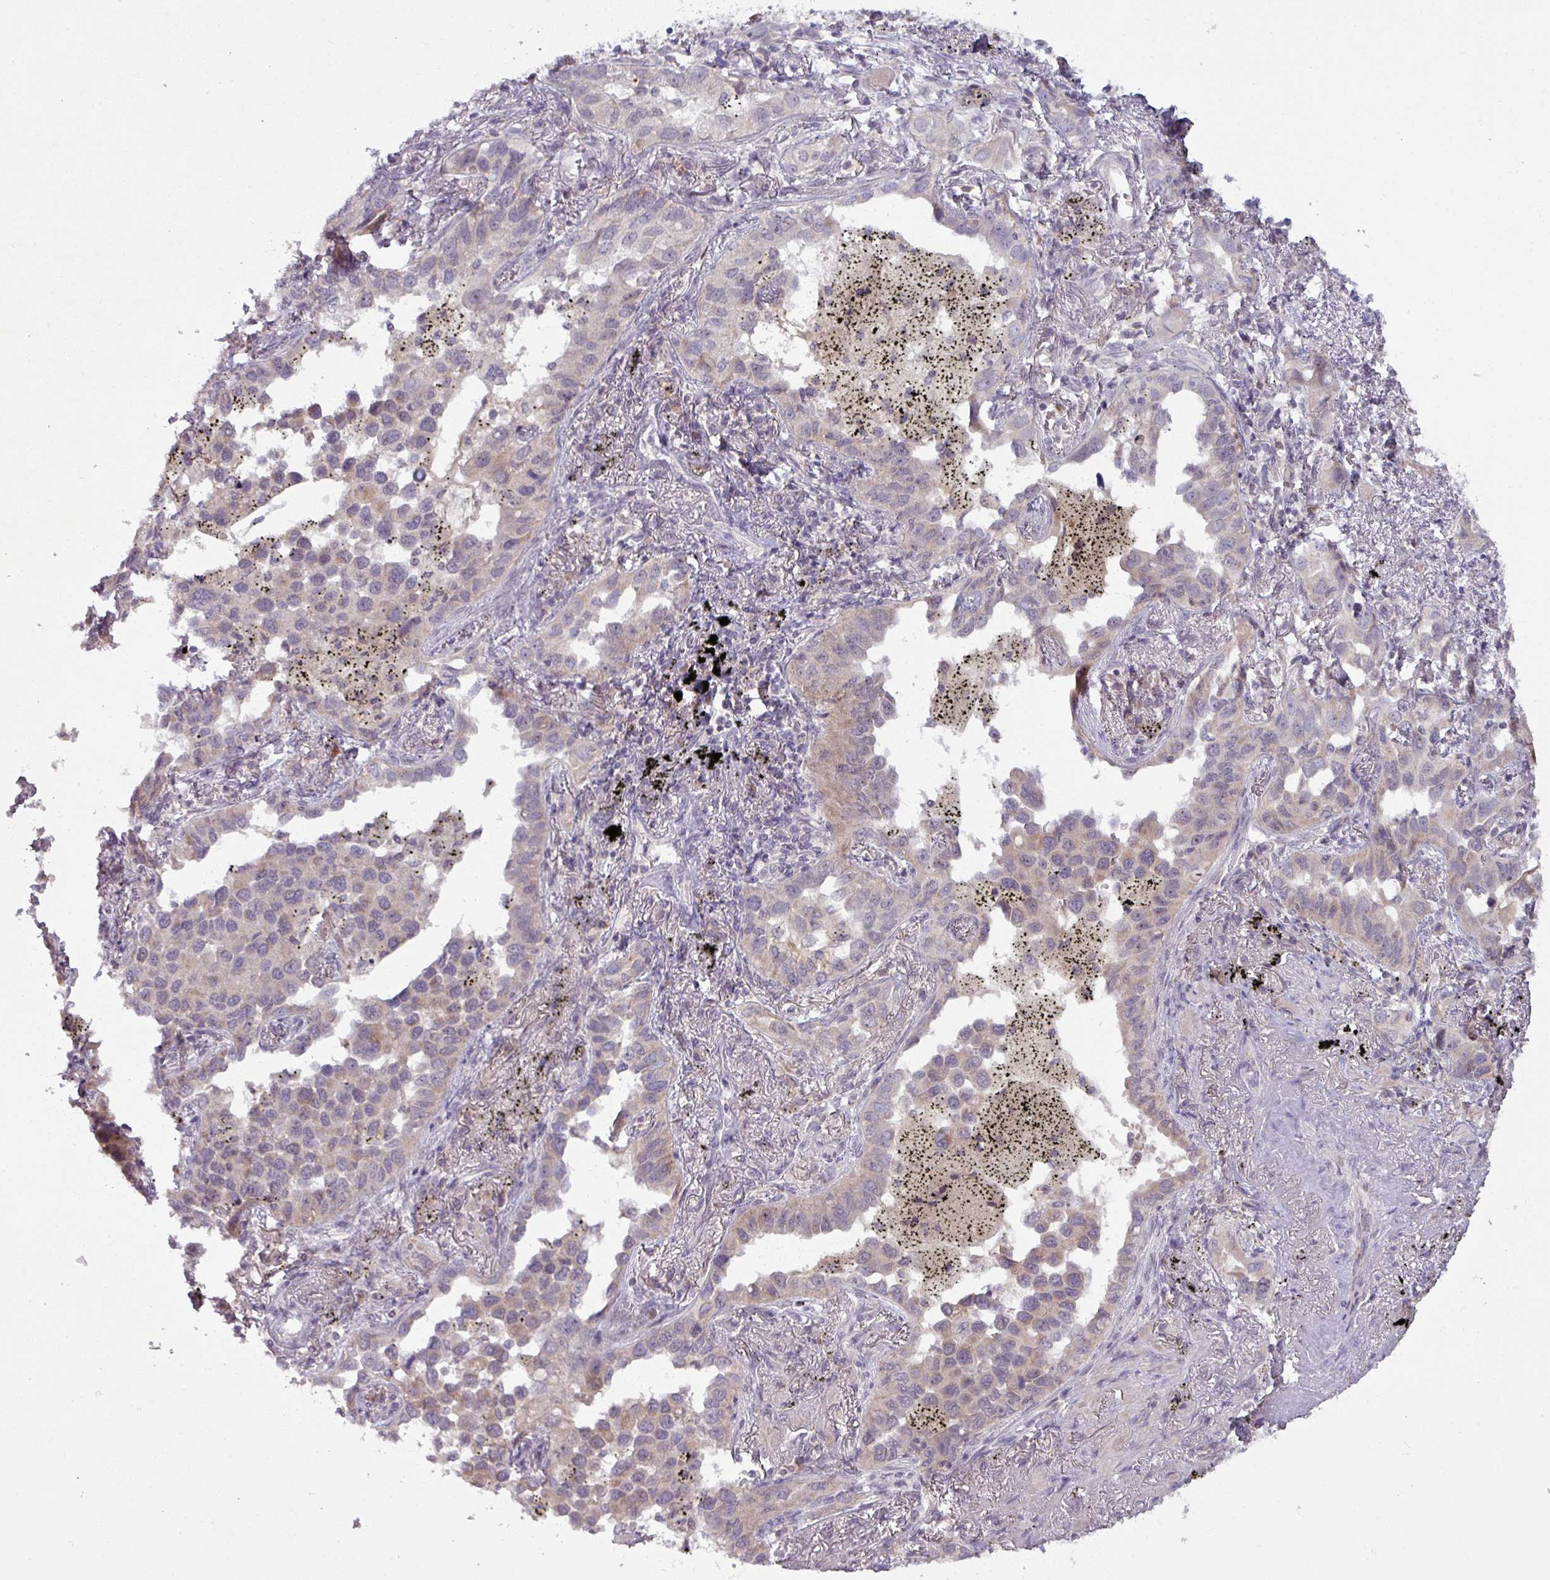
{"staining": {"intensity": "negative", "quantity": "none", "location": "none"}, "tissue": "lung cancer", "cell_type": "Tumor cells", "image_type": "cancer", "snomed": [{"axis": "morphology", "description": "Adenocarcinoma, NOS"}, {"axis": "topography", "description": "Lung"}], "caption": "Tumor cells show no significant expression in lung adenocarcinoma.", "gene": "OGFOD3", "patient": {"sex": "male", "age": 67}}